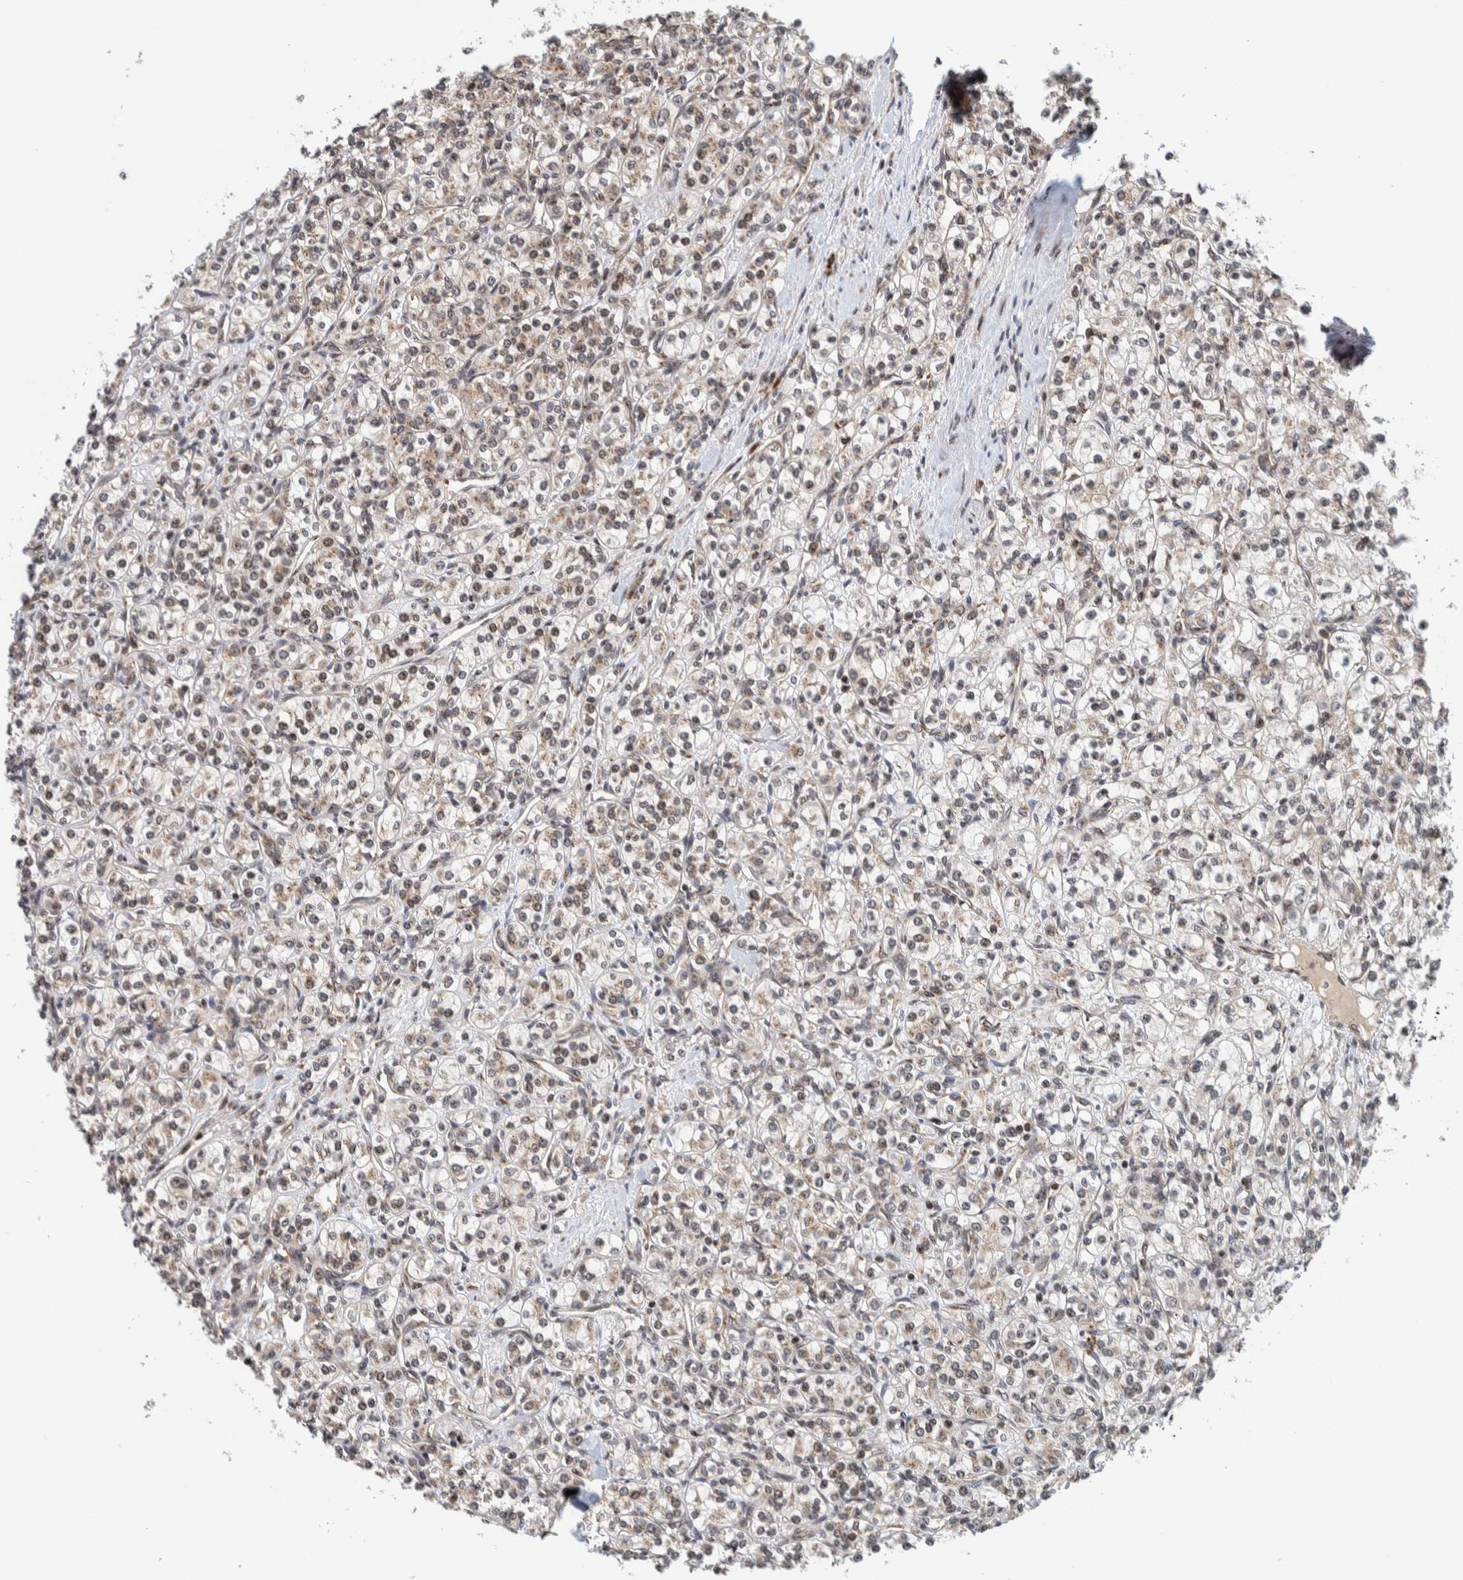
{"staining": {"intensity": "weak", "quantity": "25%-75%", "location": "cytoplasmic/membranous"}, "tissue": "renal cancer", "cell_type": "Tumor cells", "image_type": "cancer", "snomed": [{"axis": "morphology", "description": "Adenocarcinoma, NOS"}, {"axis": "topography", "description": "Kidney"}], "caption": "Immunohistochemical staining of human adenocarcinoma (renal) reveals weak cytoplasmic/membranous protein positivity in about 25%-75% of tumor cells.", "gene": "CCDC182", "patient": {"sex": "male", "age": 77}}